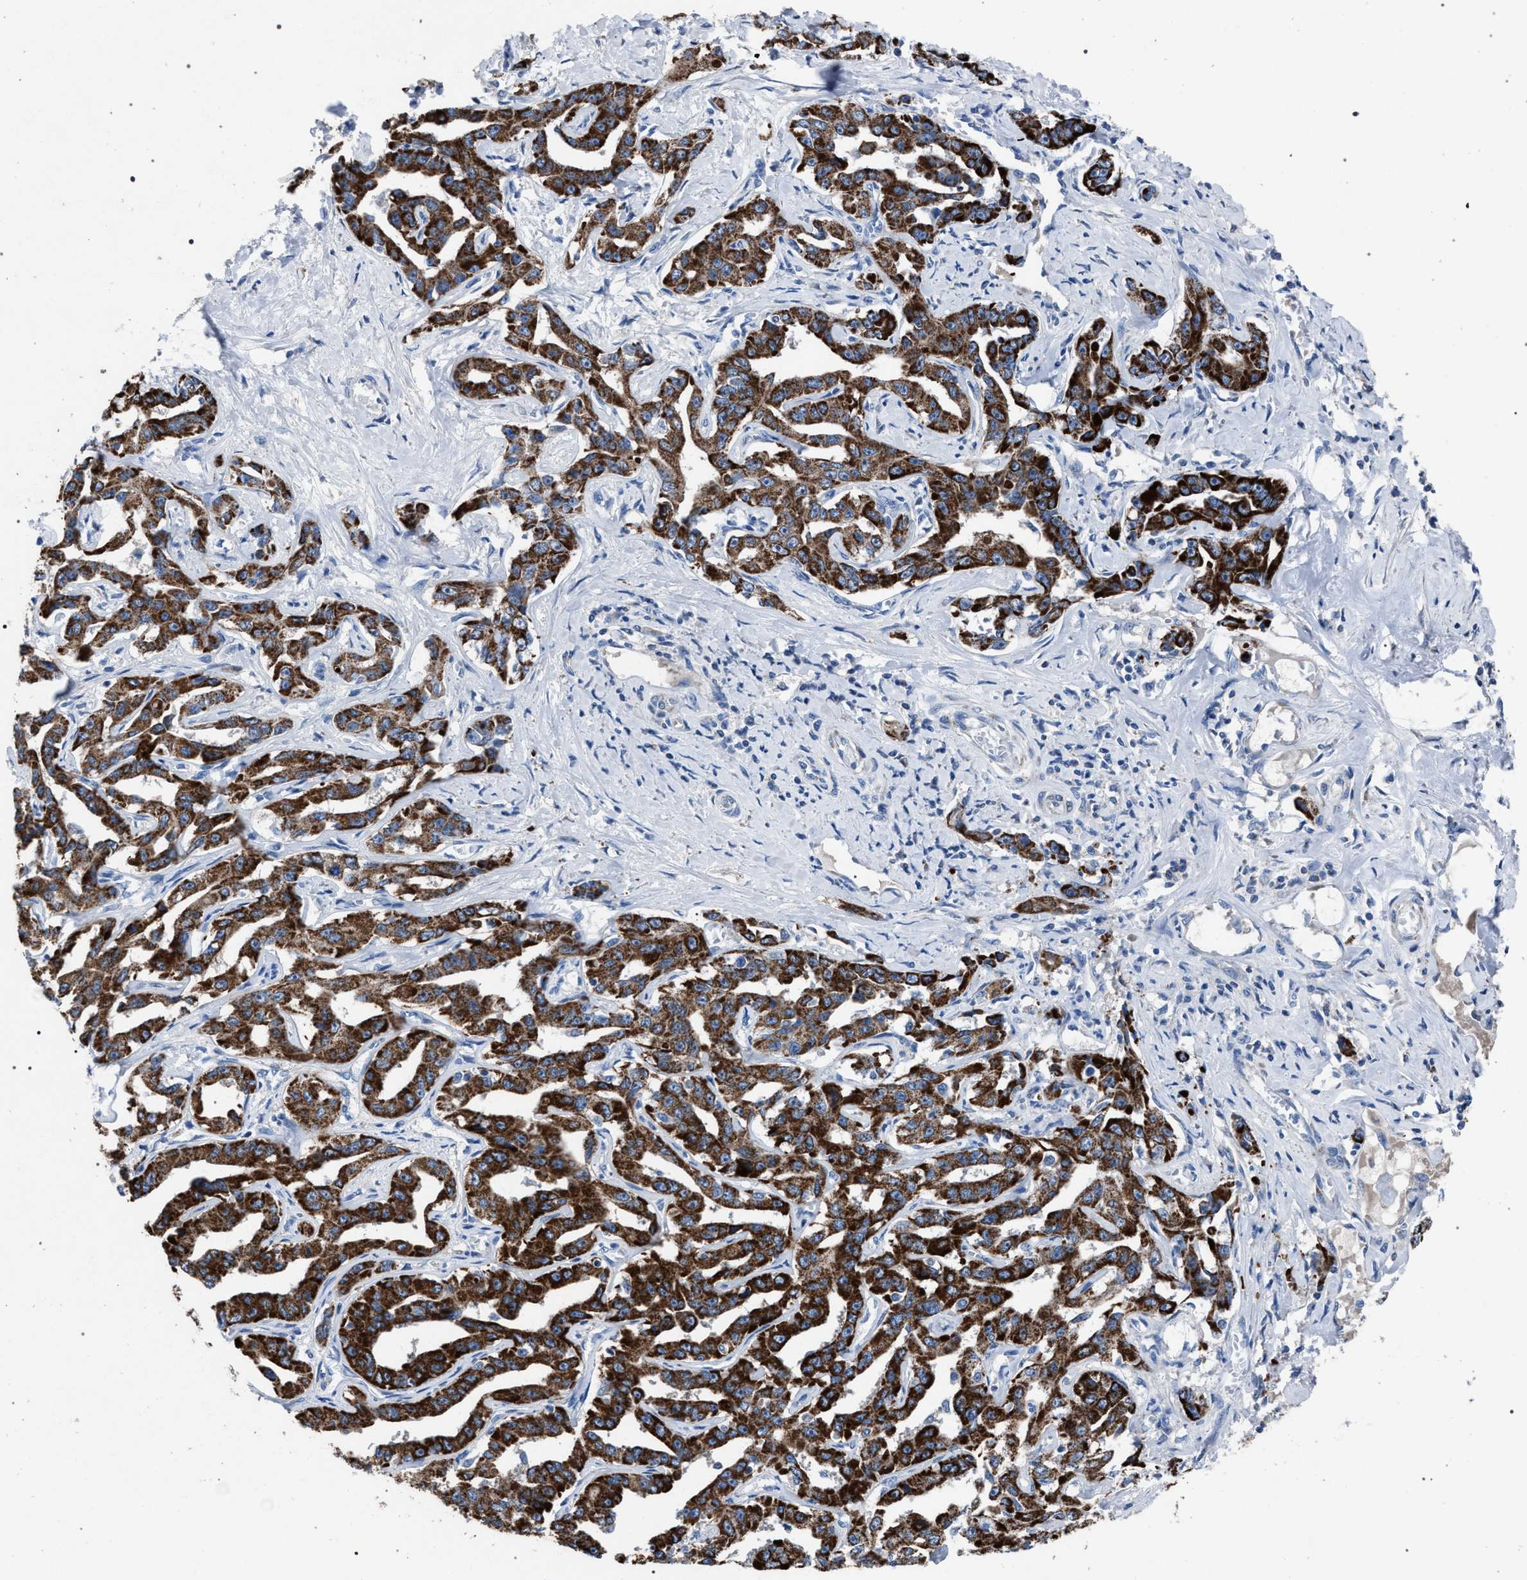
{"staining": {"intensity": "strong", "quantity": ">75%", "location": "cytoplasmic/membranous"}, "tissue": "liver cancer", "cell_type": "Tumor cells", "image_type": "cancer", "snomed": [{"axis": "morphology", "description": "Cholangiocarcinoma"}, {"axis": "topography", "description": "Liver"}], "caption": "Tumor cells demonstrate high levels of strong cytoplasmic/membranous positivity in approximately >75% of cells in liver cancer (cholangiocarcinoma). (DAB IHC, brown staining for protein, blue staining for nuclei).", "gene": "CRYZ", "patient": {"sex": "male", "age": 59}}